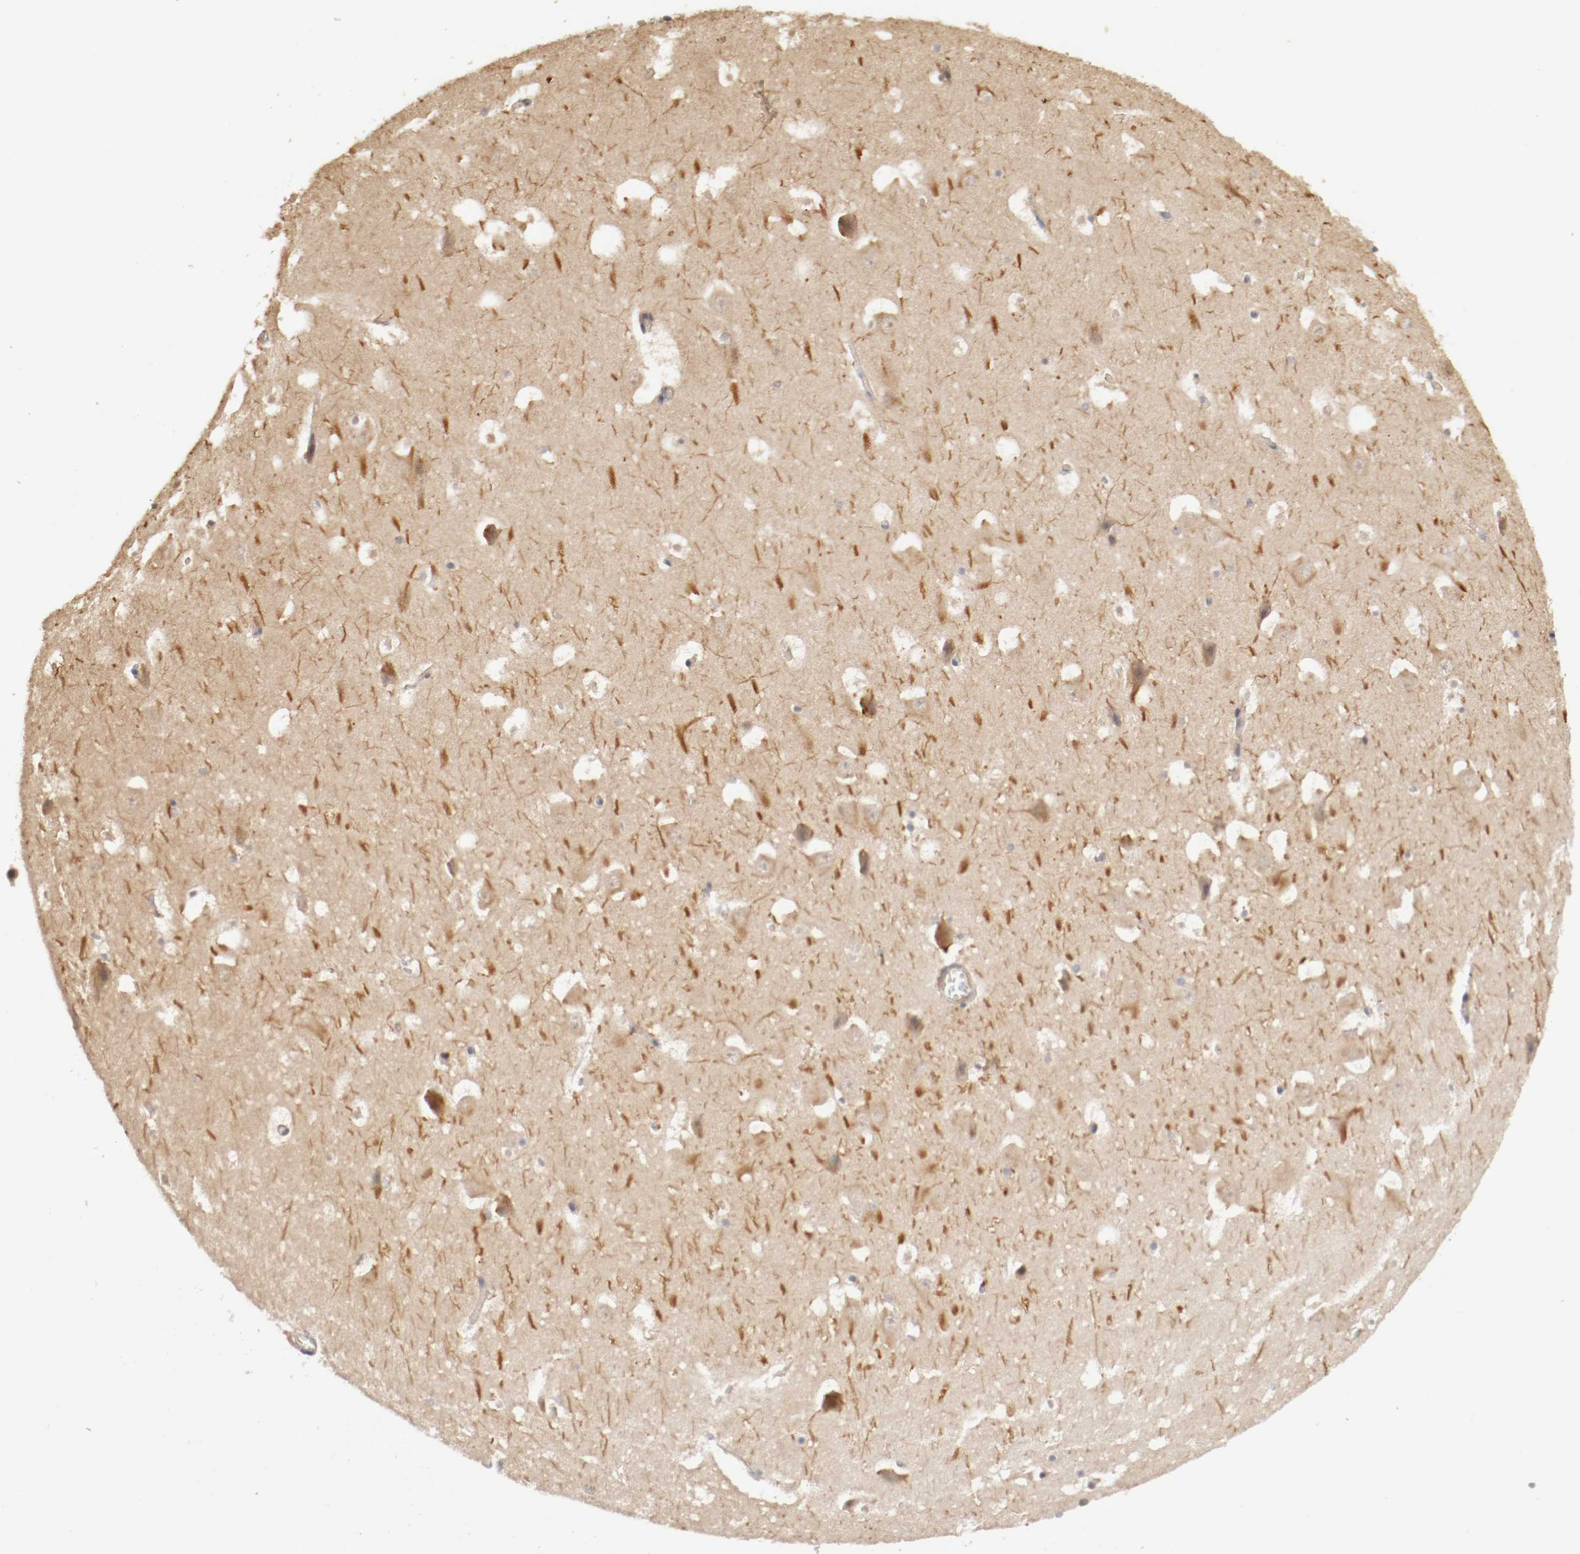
{"staining": {"intensity": "weak", "quantity": "<25%", "location": "cytoplasmic/membranous"}, "tissue": "hippocampus", "cell_type": "Glial cells", "image_type": "normal", "snomed": [{"axis": "morphology", "description": "Normal tissue, NOS"}, {"axis": "topography", "description": "Hippocampus"}], "caption": "This is a histopathology image of immunohistochemistry staining of unremarkable hippocampus, which shows no staining in glial cells.", "gene": "RBM23", "patient": {"sex": "male", "age": 45}}